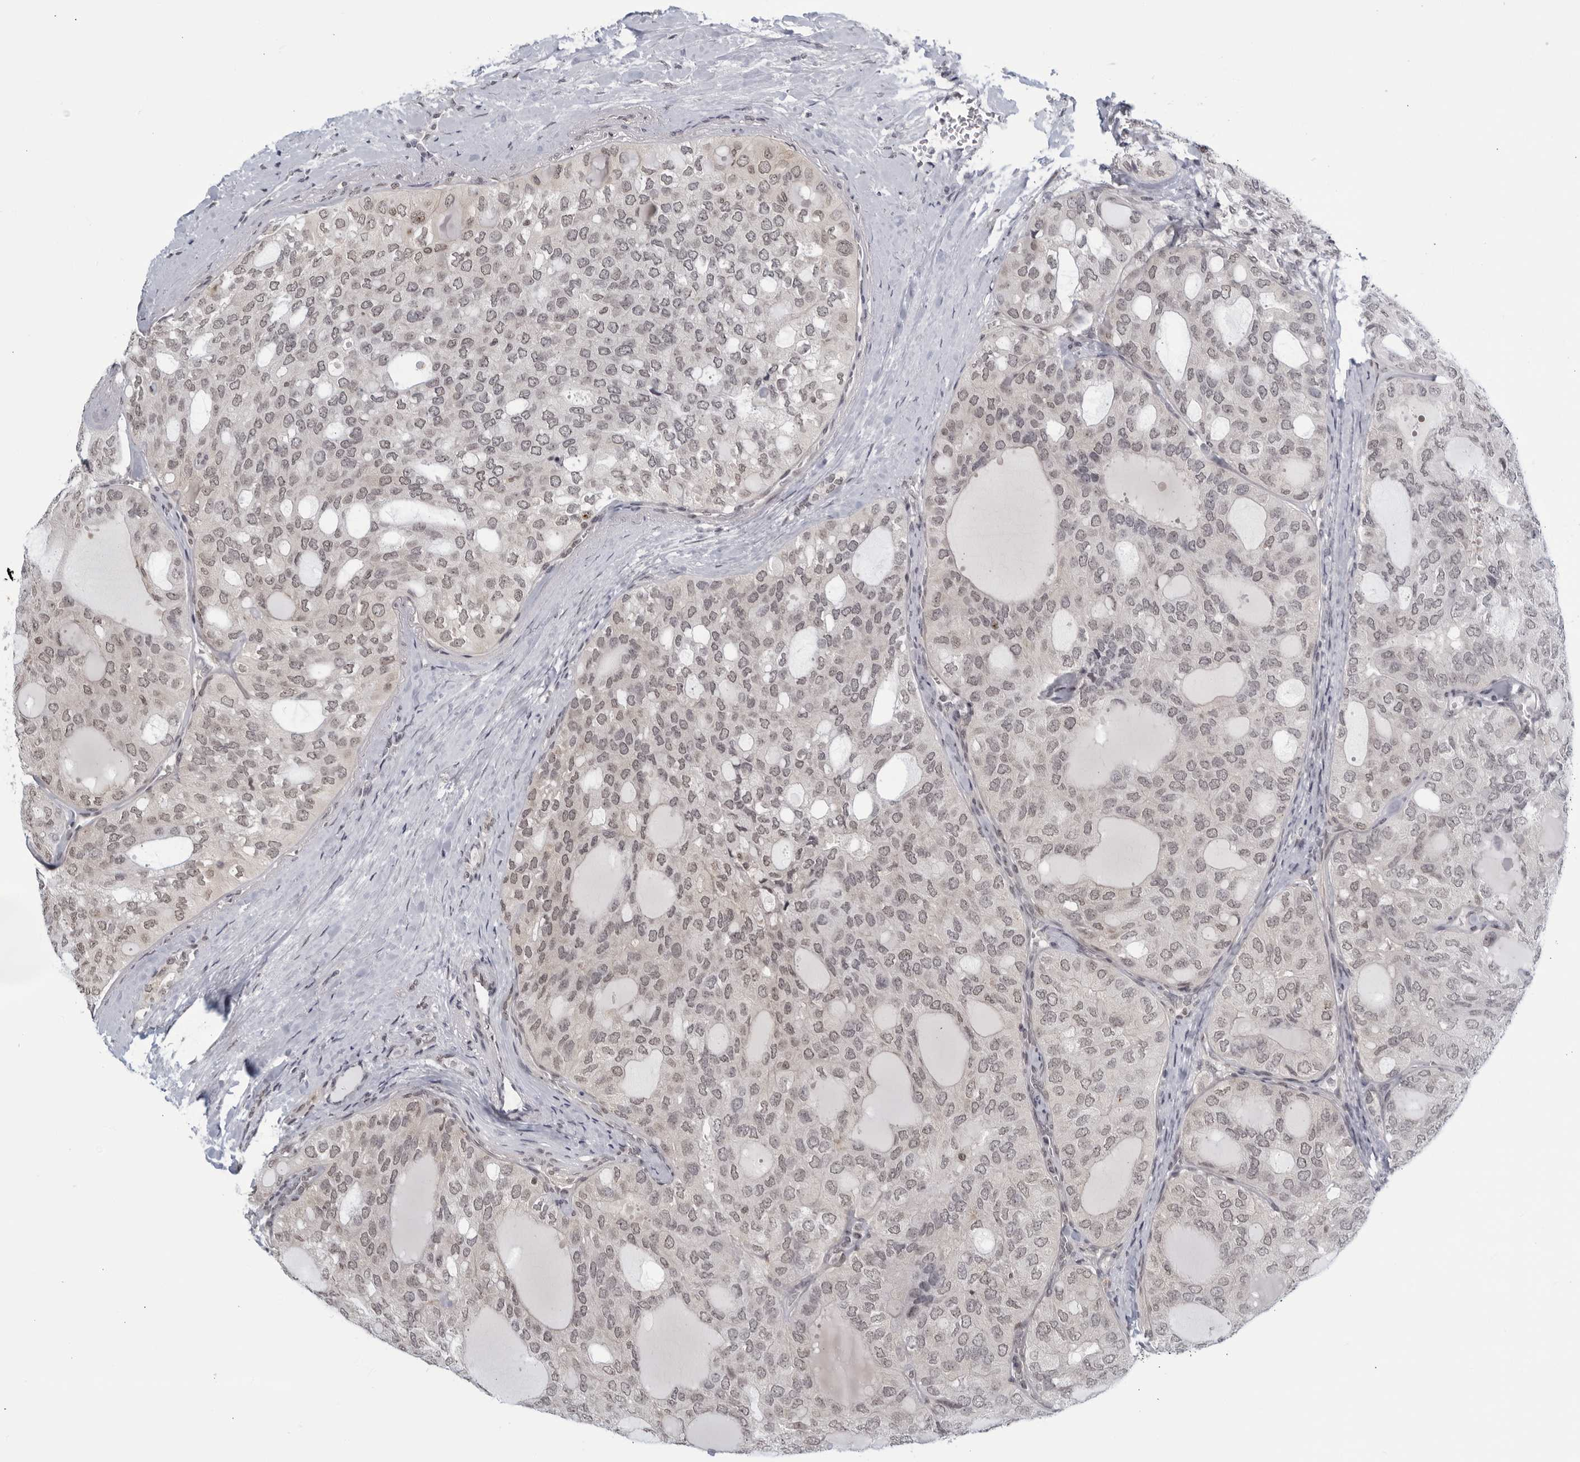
{"staining": {"intensity": "weak", "quantity": "25%-75%", "location": "nuclear"}, "tissue": "thyroid cancer", "cell_type": "Tumor cells", "image_type": "cancer", "snomed": [{"axis": "morphology", "description": "Follicular adenoma carcinoma, NOS"}, {"axis": "topography", "description": "Thyroid gland"}], "caption": "Thyroid cancer (follicular adenoma carcinoma) tissue displays weak nuclear staining in approximately 25%-75% of tumor cells, visualized by immunohistochemistry. (Brightfield microscopy of DAB IHC at high magnification).", "gene": "CC2D1B", "patient": {"sex": "male", "age": 75}}